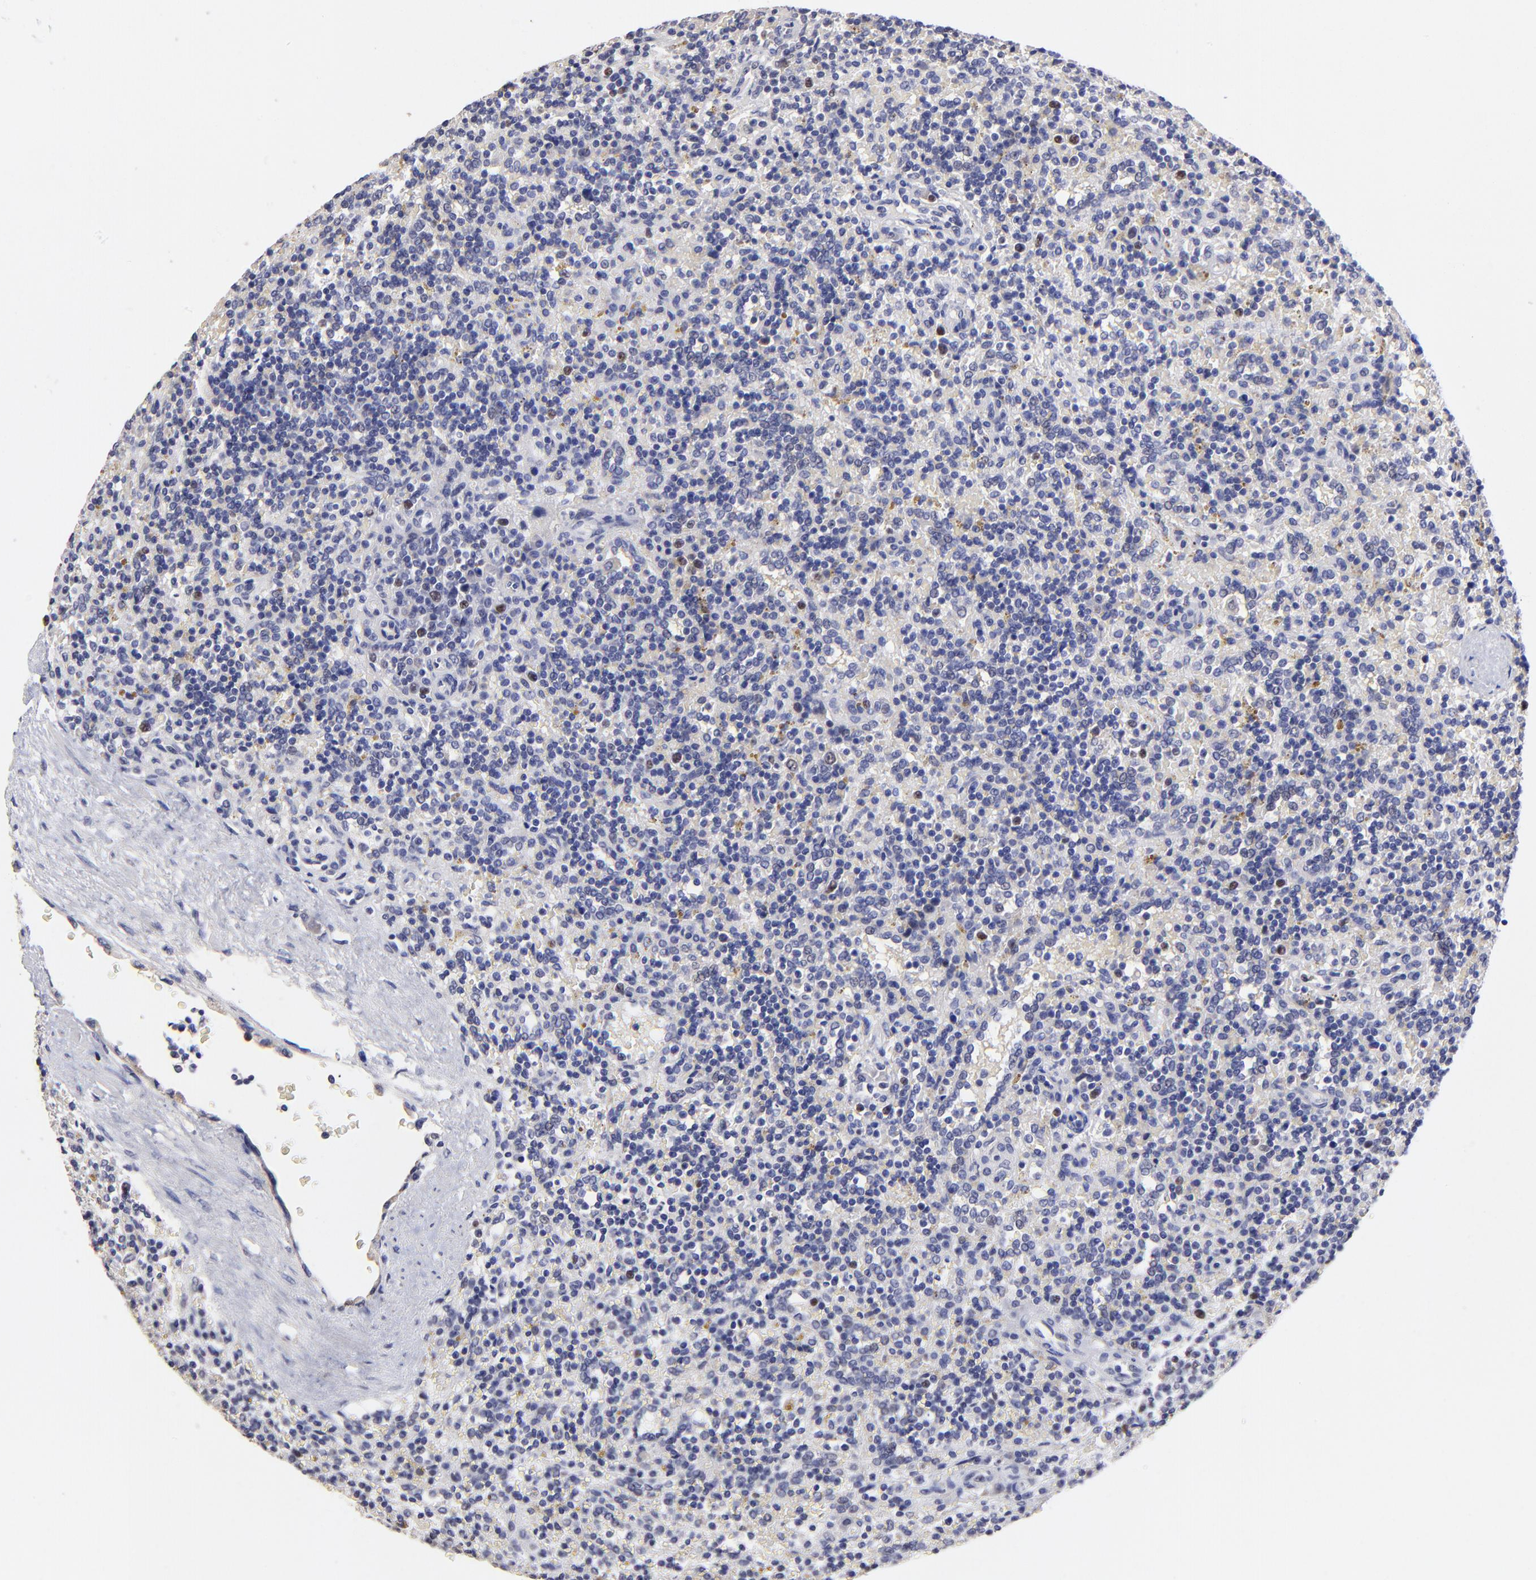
{"staining": {"intensity": "moderate", "quantity": "<25%", "location": "nuclear"}, "tissue": "lymphoma", "cell_type": "Tumor cells", "image_type": "cancer", "snomed": [{"axis": "morphology", "description": "Malignant lymphoma, non-Hodgkin's type, Low grade"}, {"axis": "topography", "description": "Spleen"}], "caption": "This micrograph reveals IHC staining of human low-grade malignant lymphoma, non-Hodgkin's type, with low moderate nuclear staining in about <25% of tumor cells.", "gene": "DNMT1", "patient": {"sex": "male", "age": 67}}